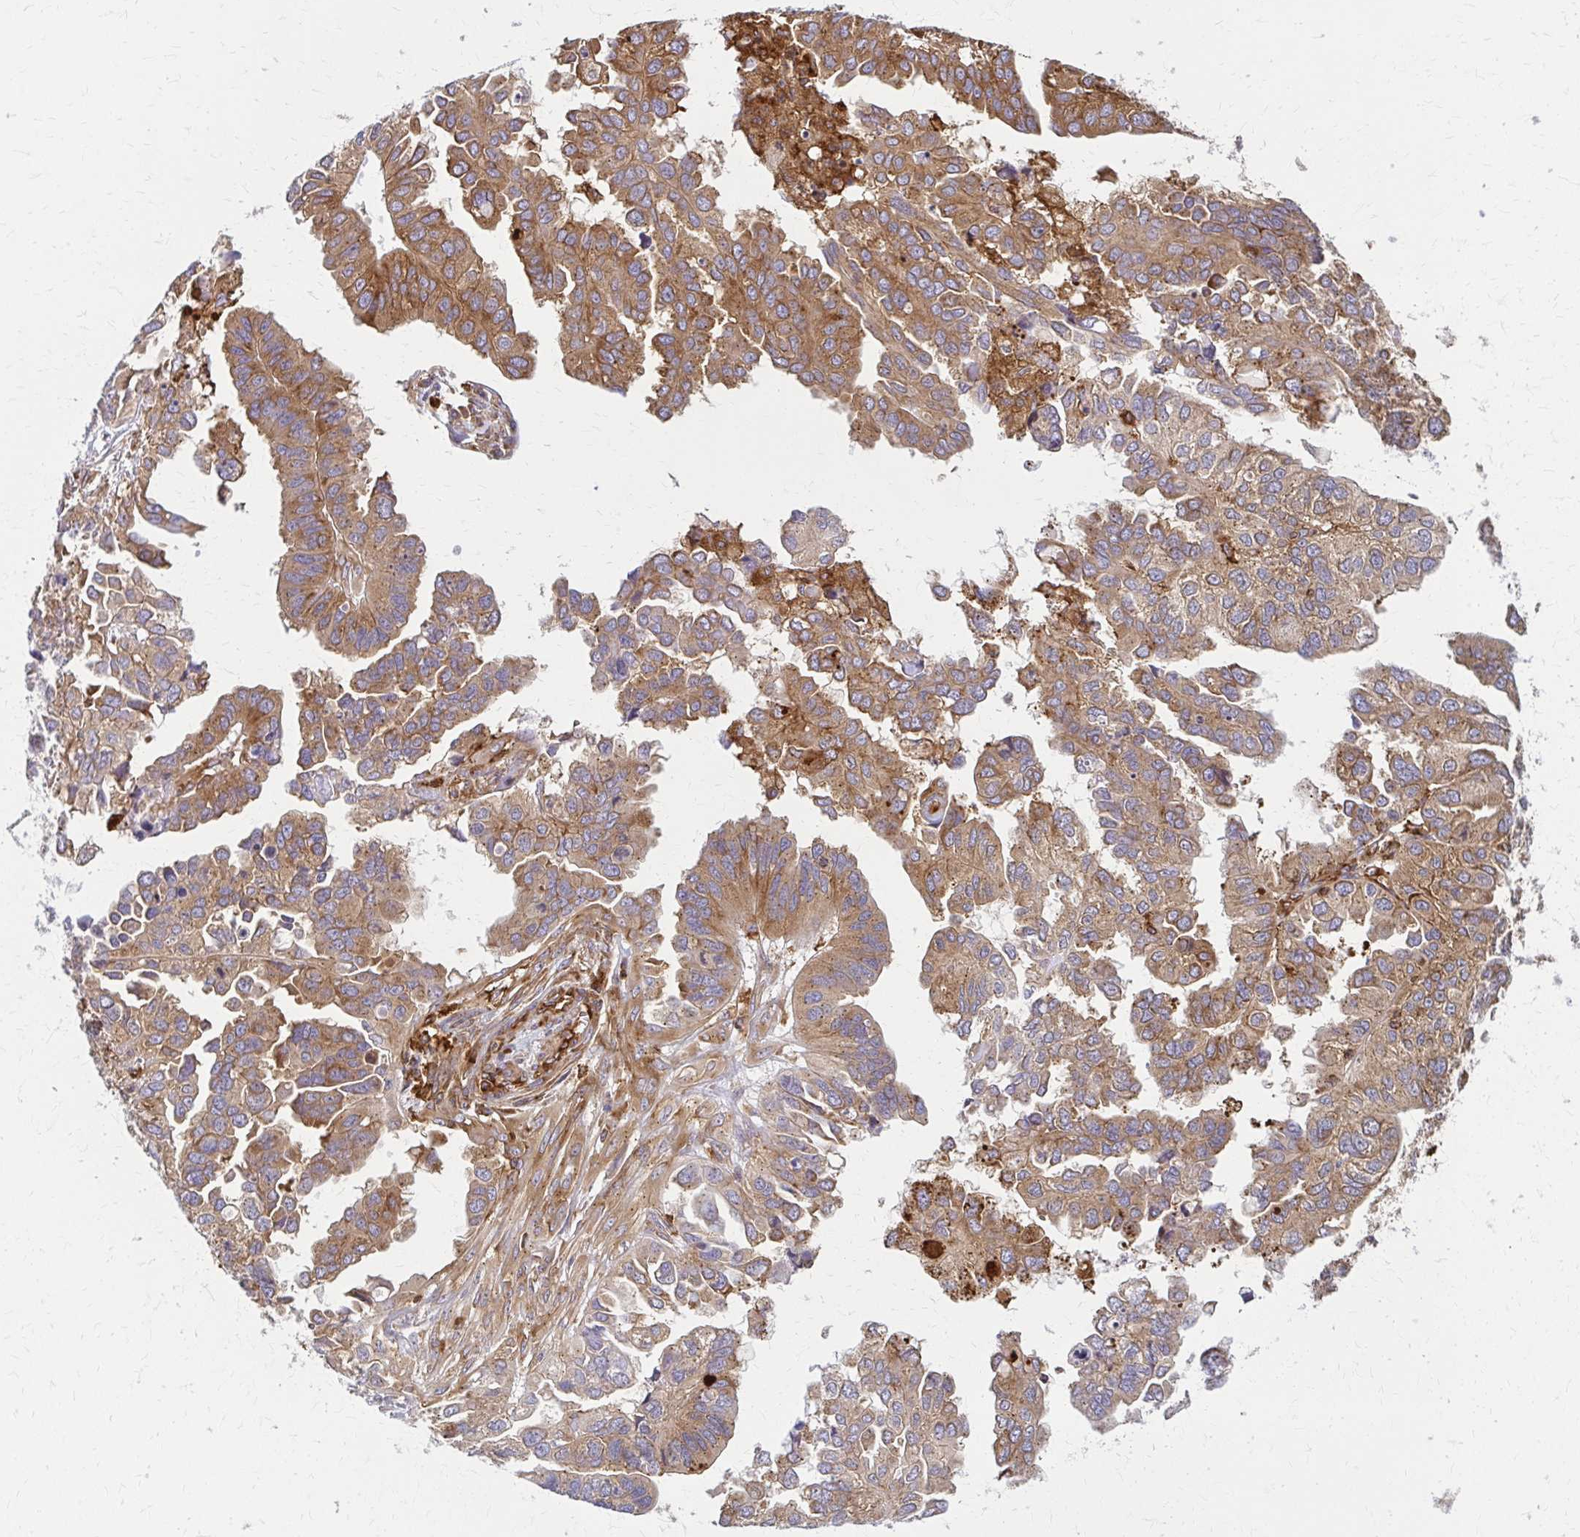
{"staining": {"intensity": "moderate", "quantity": ">75%", "location": "cytoplasmic/membranous"}, "tissue": "ovarian cancer", "cell_type": "Tumor cells", "image_type": "cancer", "snomed": [{"axis": "morphology", "description": "Cystadenocarcinoma, serous, NOS"}, {"axis": "topography", "description": "Ovary"}], "caption": "The histopathology image reveals immunohistochemical staining of serous cystadenocarcinoma (ovarian). There is moderate cytoplasmic/membranous expression is identified in approximately >75% of tumor cells.", "gene": "WASF2", "patient": {"sex": "female", "age": 79}}